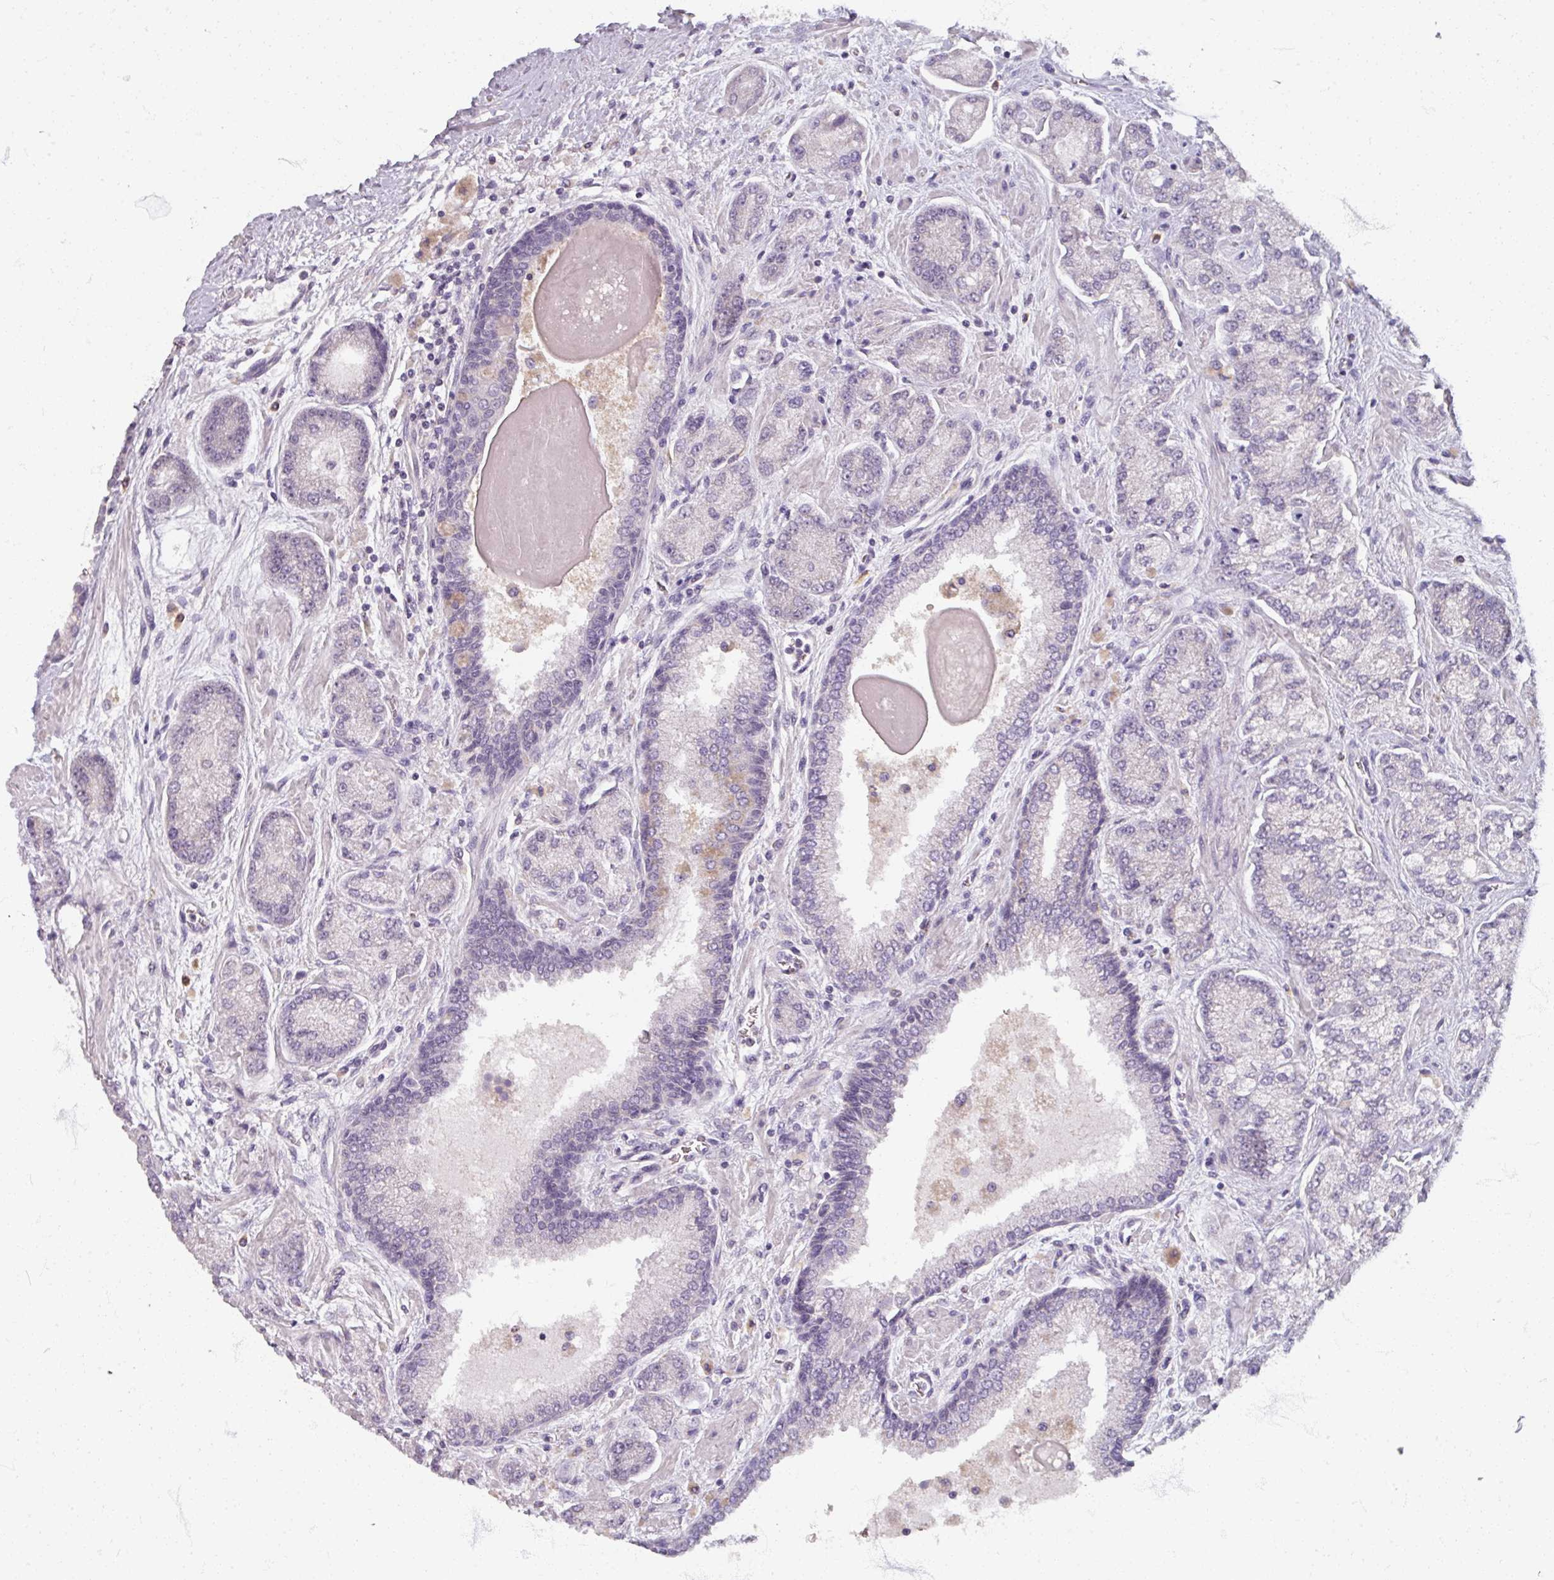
{"staining": {"intensity": "negative", "quantity": "none", "location": "none"}, "tissue": "prostate cancer", "cell_type": "Tumor cells", "image_type": "cancer", "snomed": [{"axis": "morphology", "description": "Adenocarcinoma, High grade"}, {"axis": "topography", "description": "Prostate"}], "caption": "The immunohistochemistry (IHC) image has no significant expression in tumor cells of prostate cancer (high-grade adenocarcinoma) tissue.", "gene": "SOX11", "patient": {"sex": "male", "age": 68}}